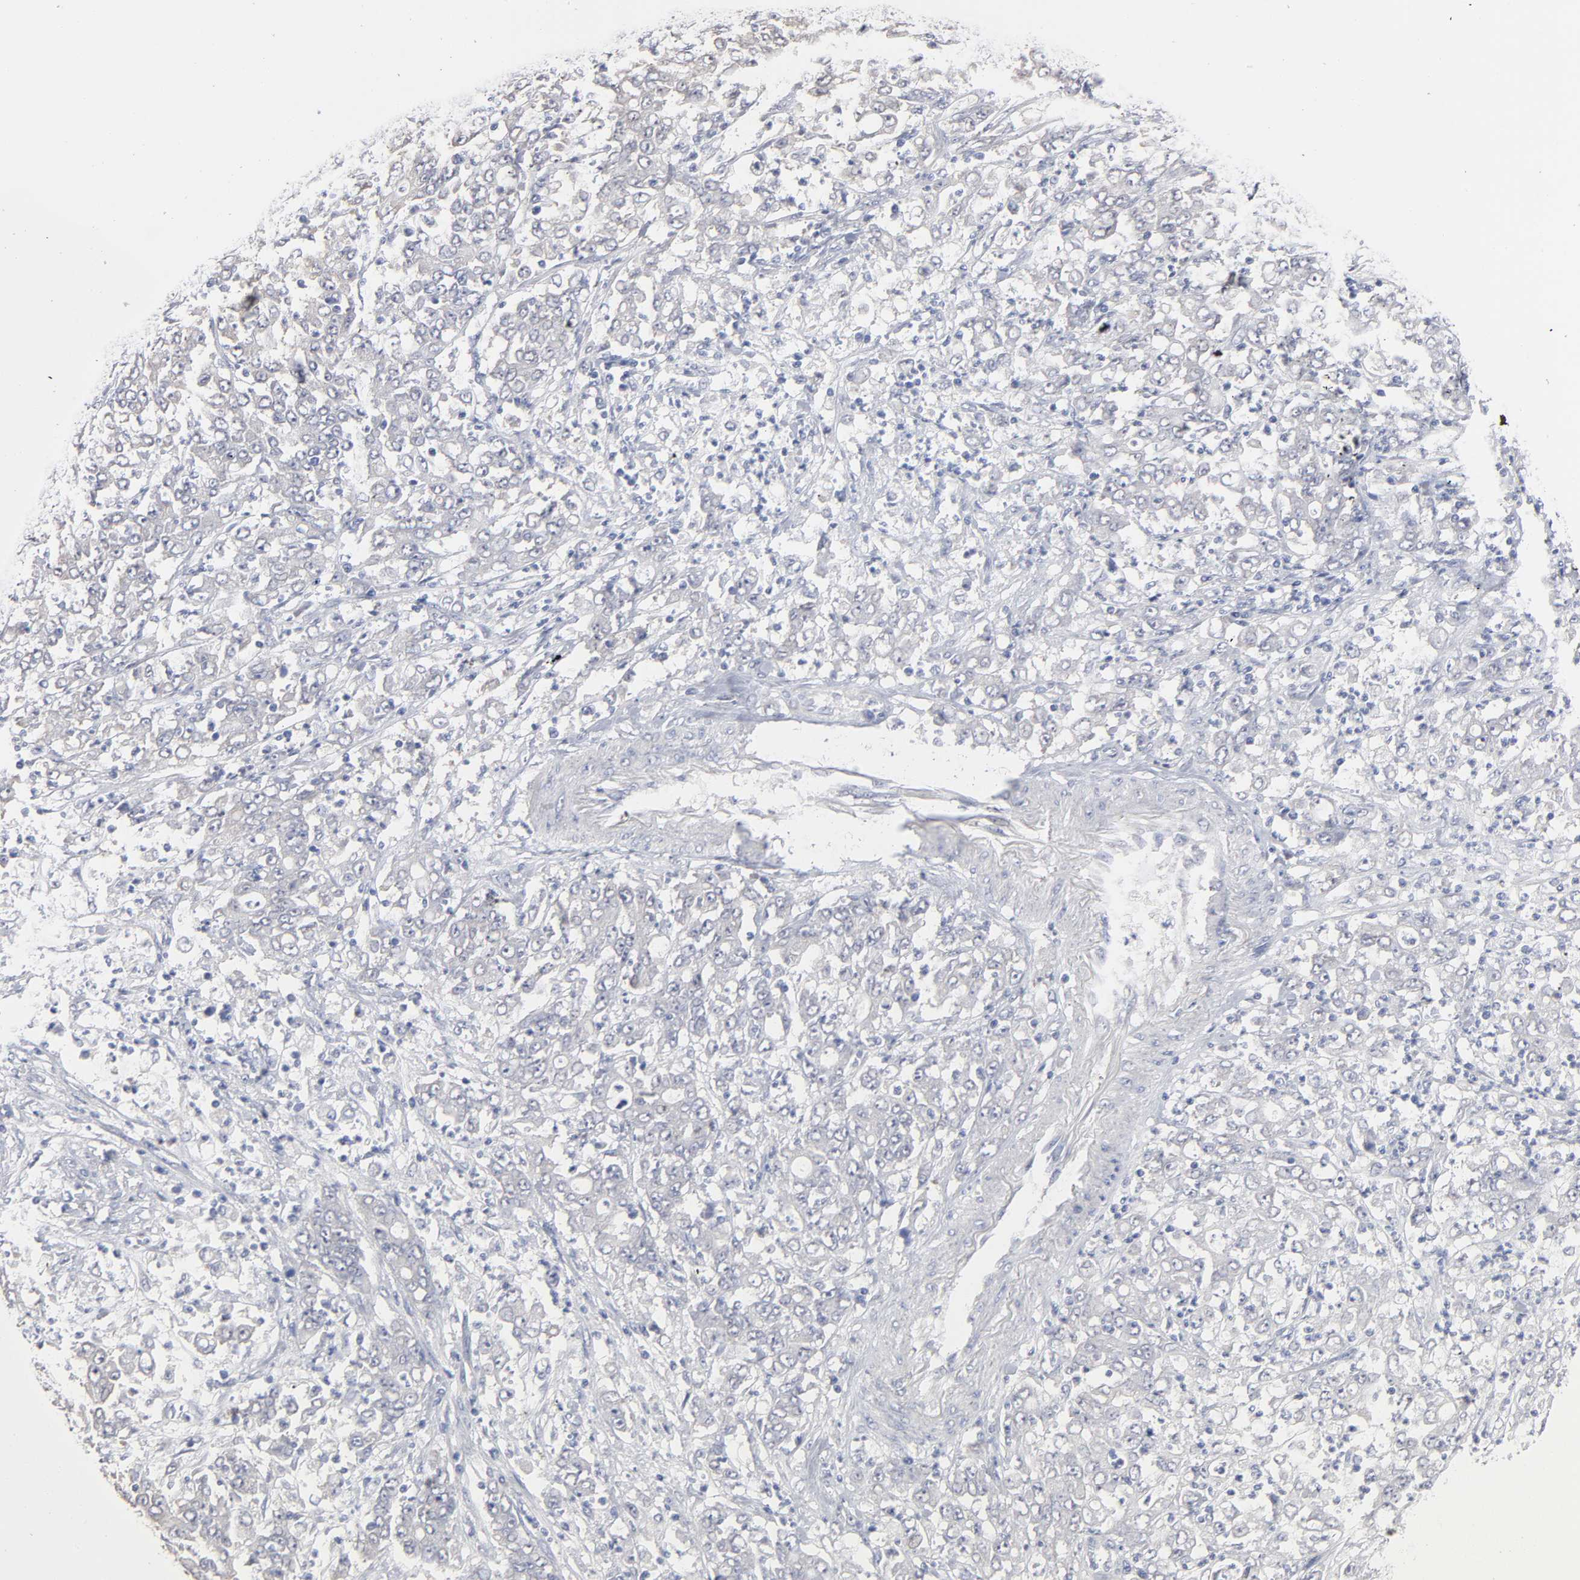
{"staining": {"intensity": "negative", "quantity": "none", "location": "none"}, "tissue": "stomach cancer", "cell_type": "Tumor cells", "image_type": "cancer", "snomed": [{"axis": "morphology", "description": "Adenocarcinoma, NOS"}, {"axis": "topography", "description": "Stomach, lower"}], "caption": "High magnification brightfield microscopy of stomach adenocarcinoma stained with DAB (brown) and counterstained with hematoxylin (blue): tumor cells show no significant expression. The staining is performed using DAB (3,3'-diaminobenzidine) brown chromogen with nuclei counter-stained in using hematoxylin.", "gene": "DNAL4", "patient": {"sex": "female", "age": 71}}